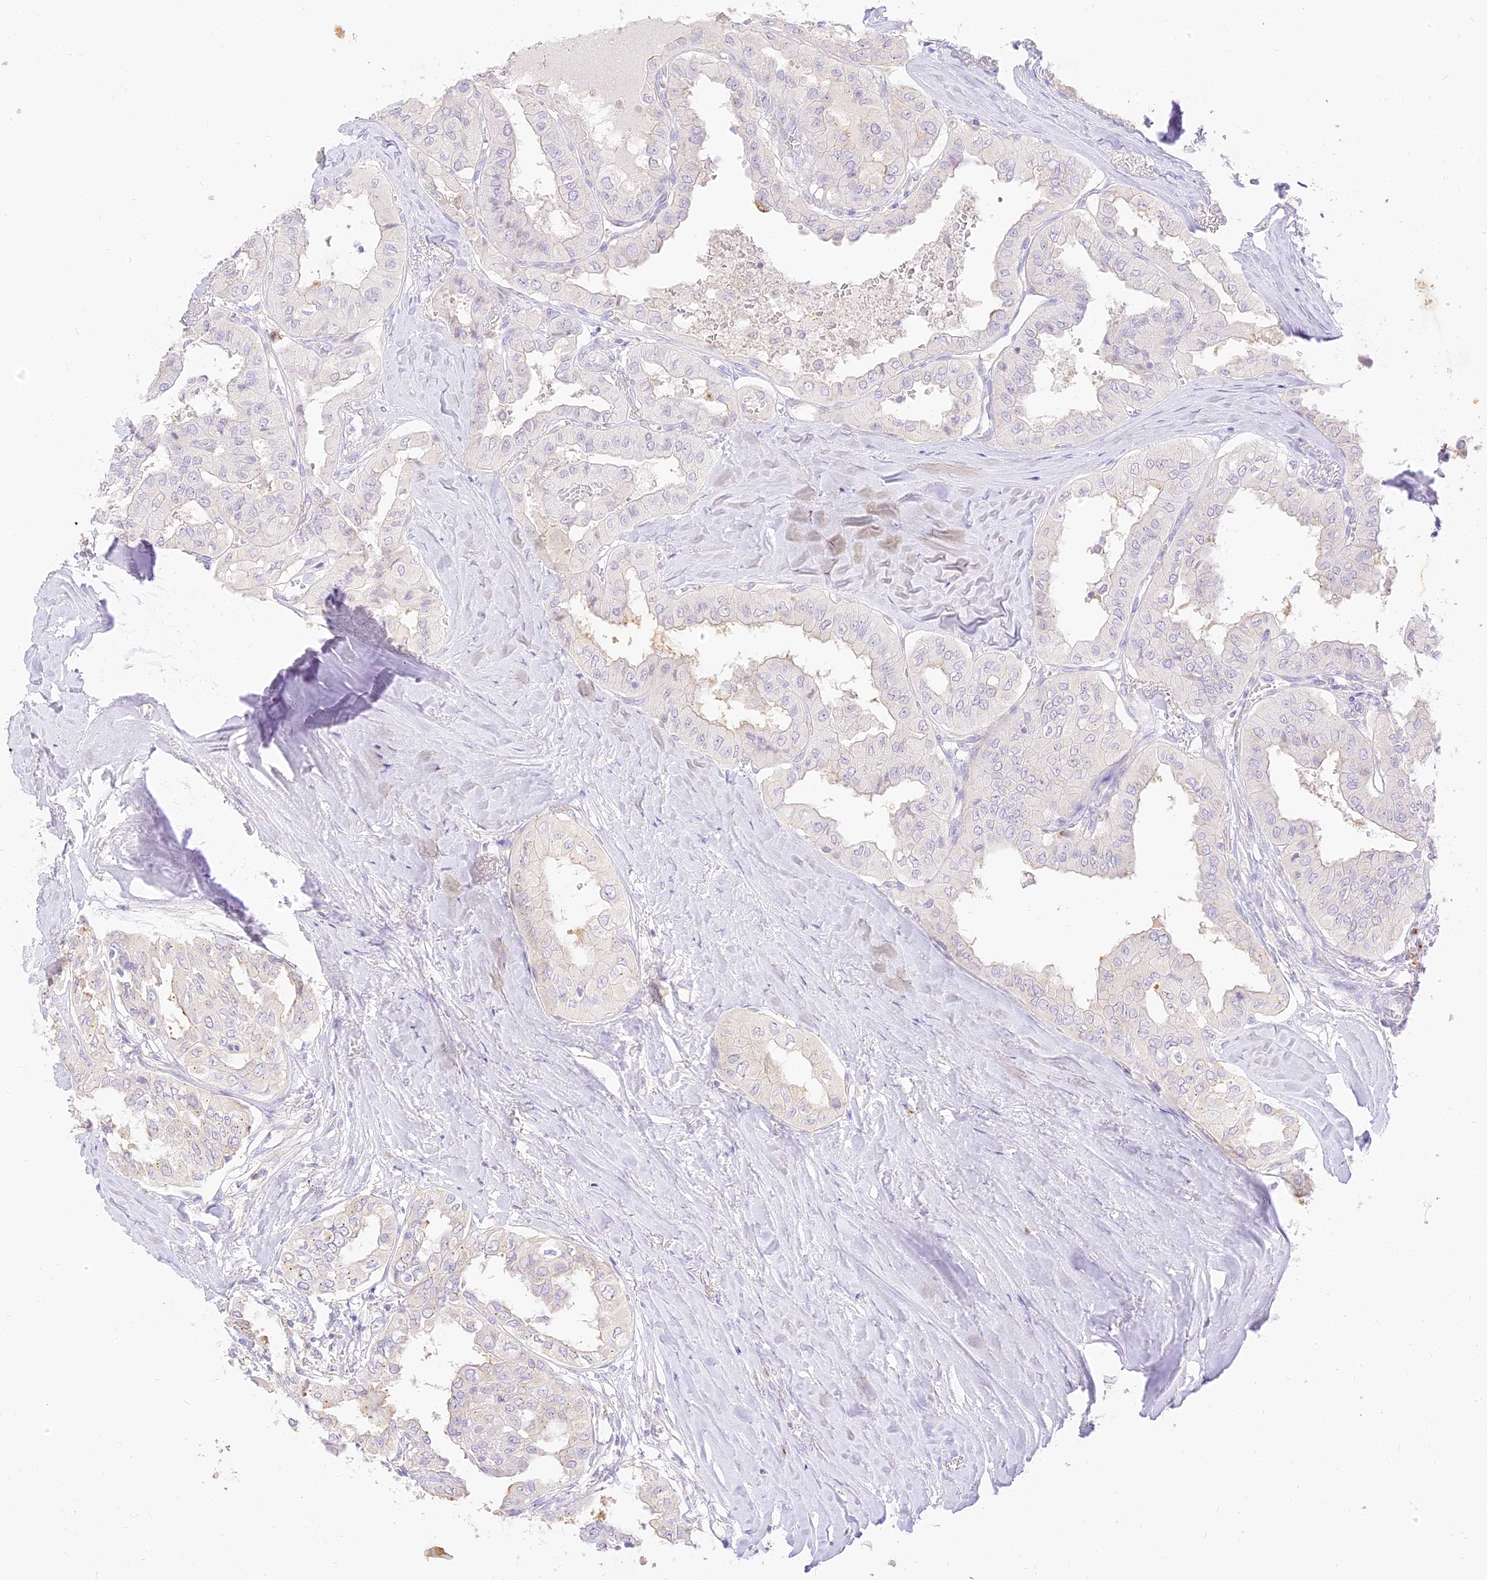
{"staining": {"intensity": "negative", "quantity": "none", "location": "none"}, "tissue": "thyroid cancer", "cell_type": "Tumor cells", "image_type": "cancer", "snomed": [{"axis": "morphology", "description": "Papillary adenocarcinoma, NOS"}, {"axis": "topography", "description": "Thyroid gland"}], "caption": "Micrograph shows no protein expression in tumor cells of thyroid papillary adenocarcinoma tissue.", "gene": "SEC13", "patient": {"sex": "female", "age": 59}}